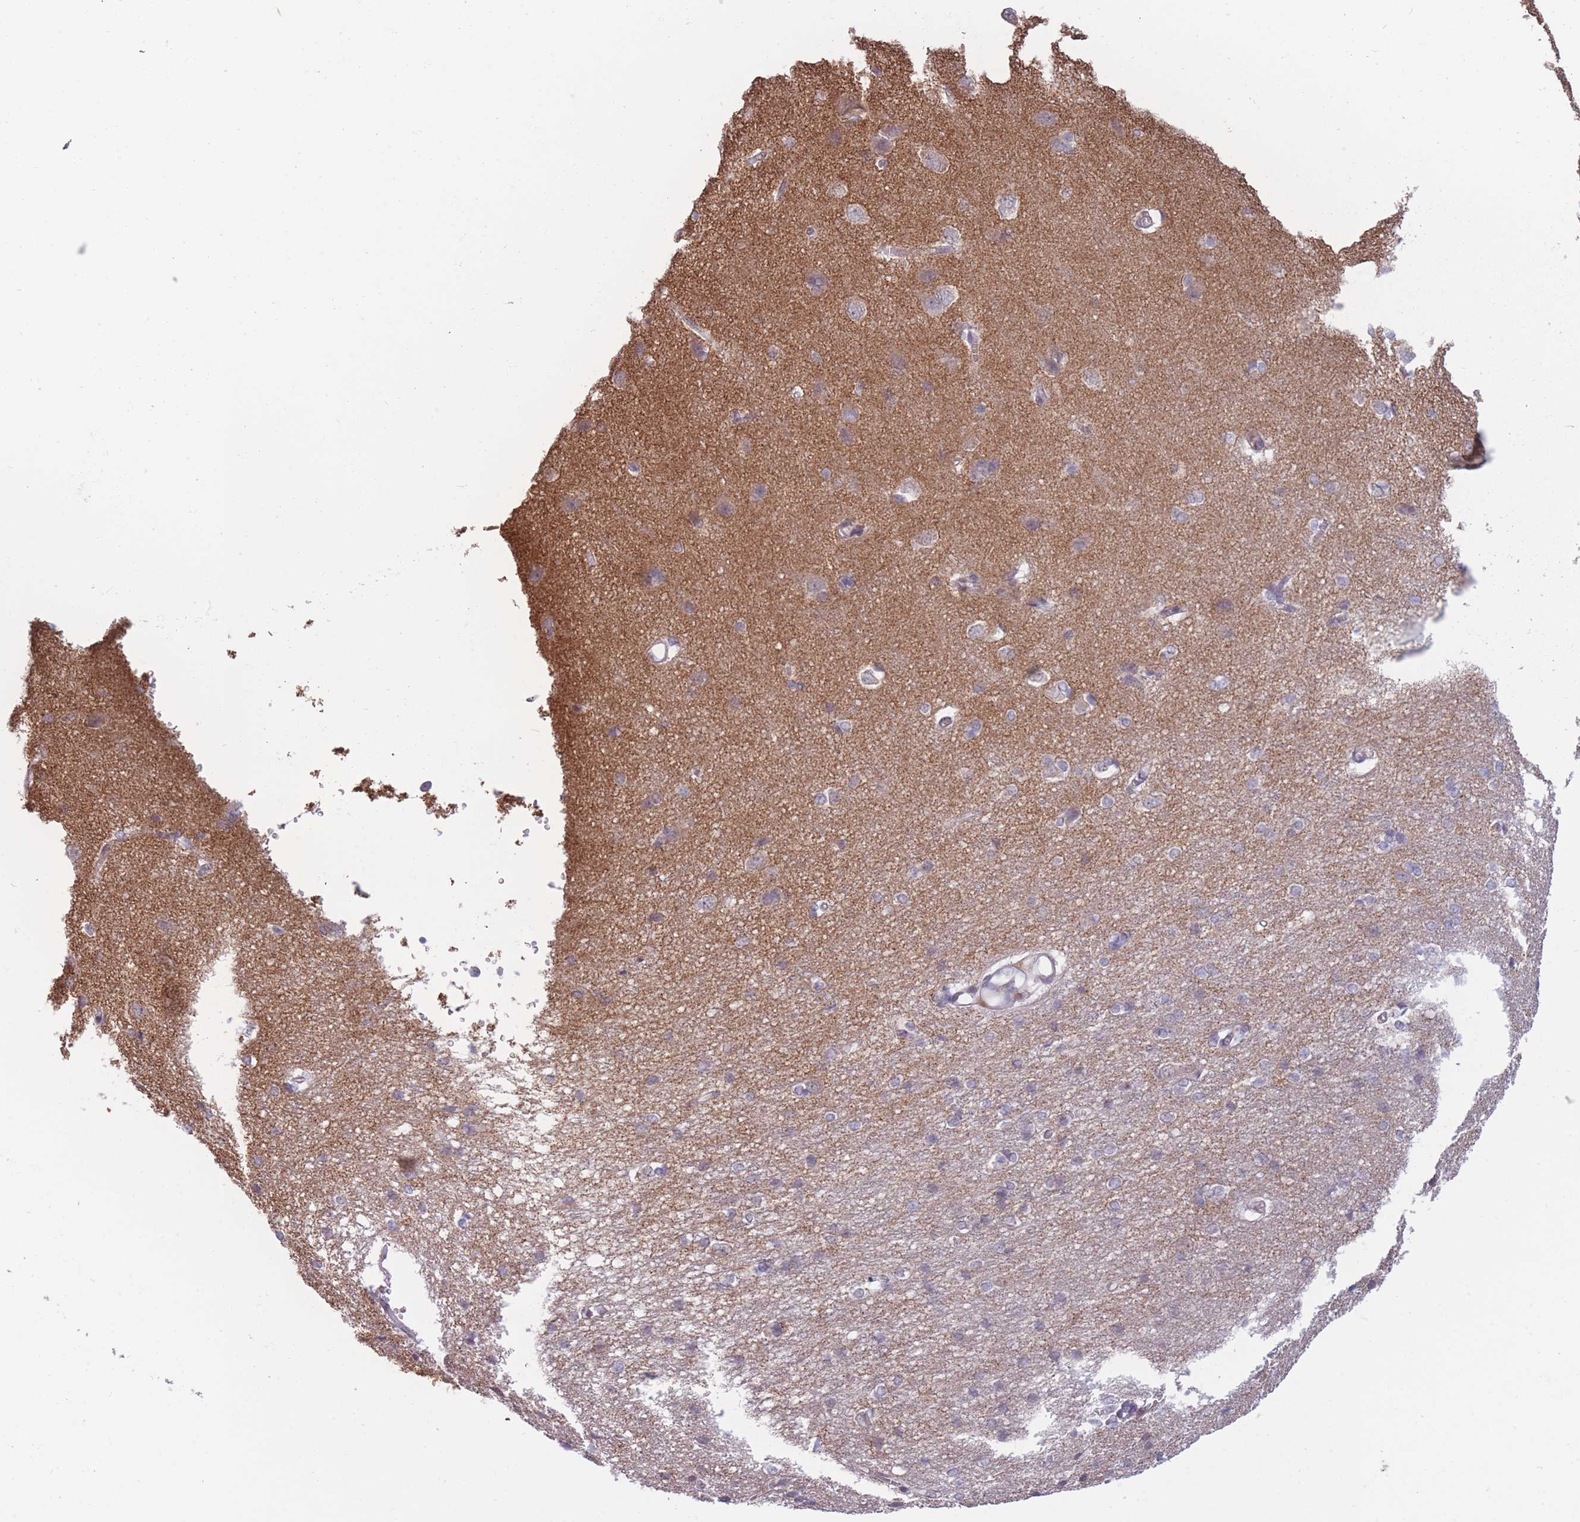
{"staining": {"intensity": "negative", "quantity": "none", "location": "none"}, "tissue": "cerebral cortex", "cell_type": "Endothelial cells", "image_type": "normal", "snomed": [{"axis": "morphology", "description": "Normal tissue, NOS"}, {"axis": "topography", "description": "Cerebral cortex"}], "caption": "Immunohistochemistry (IHC) image of normal cerebral cortex stained for a protein (brown), which demonstrates no positivity in endothelial cells.", "gene": "COL27A1", "patient": {"sex": "male", "age": 37}}